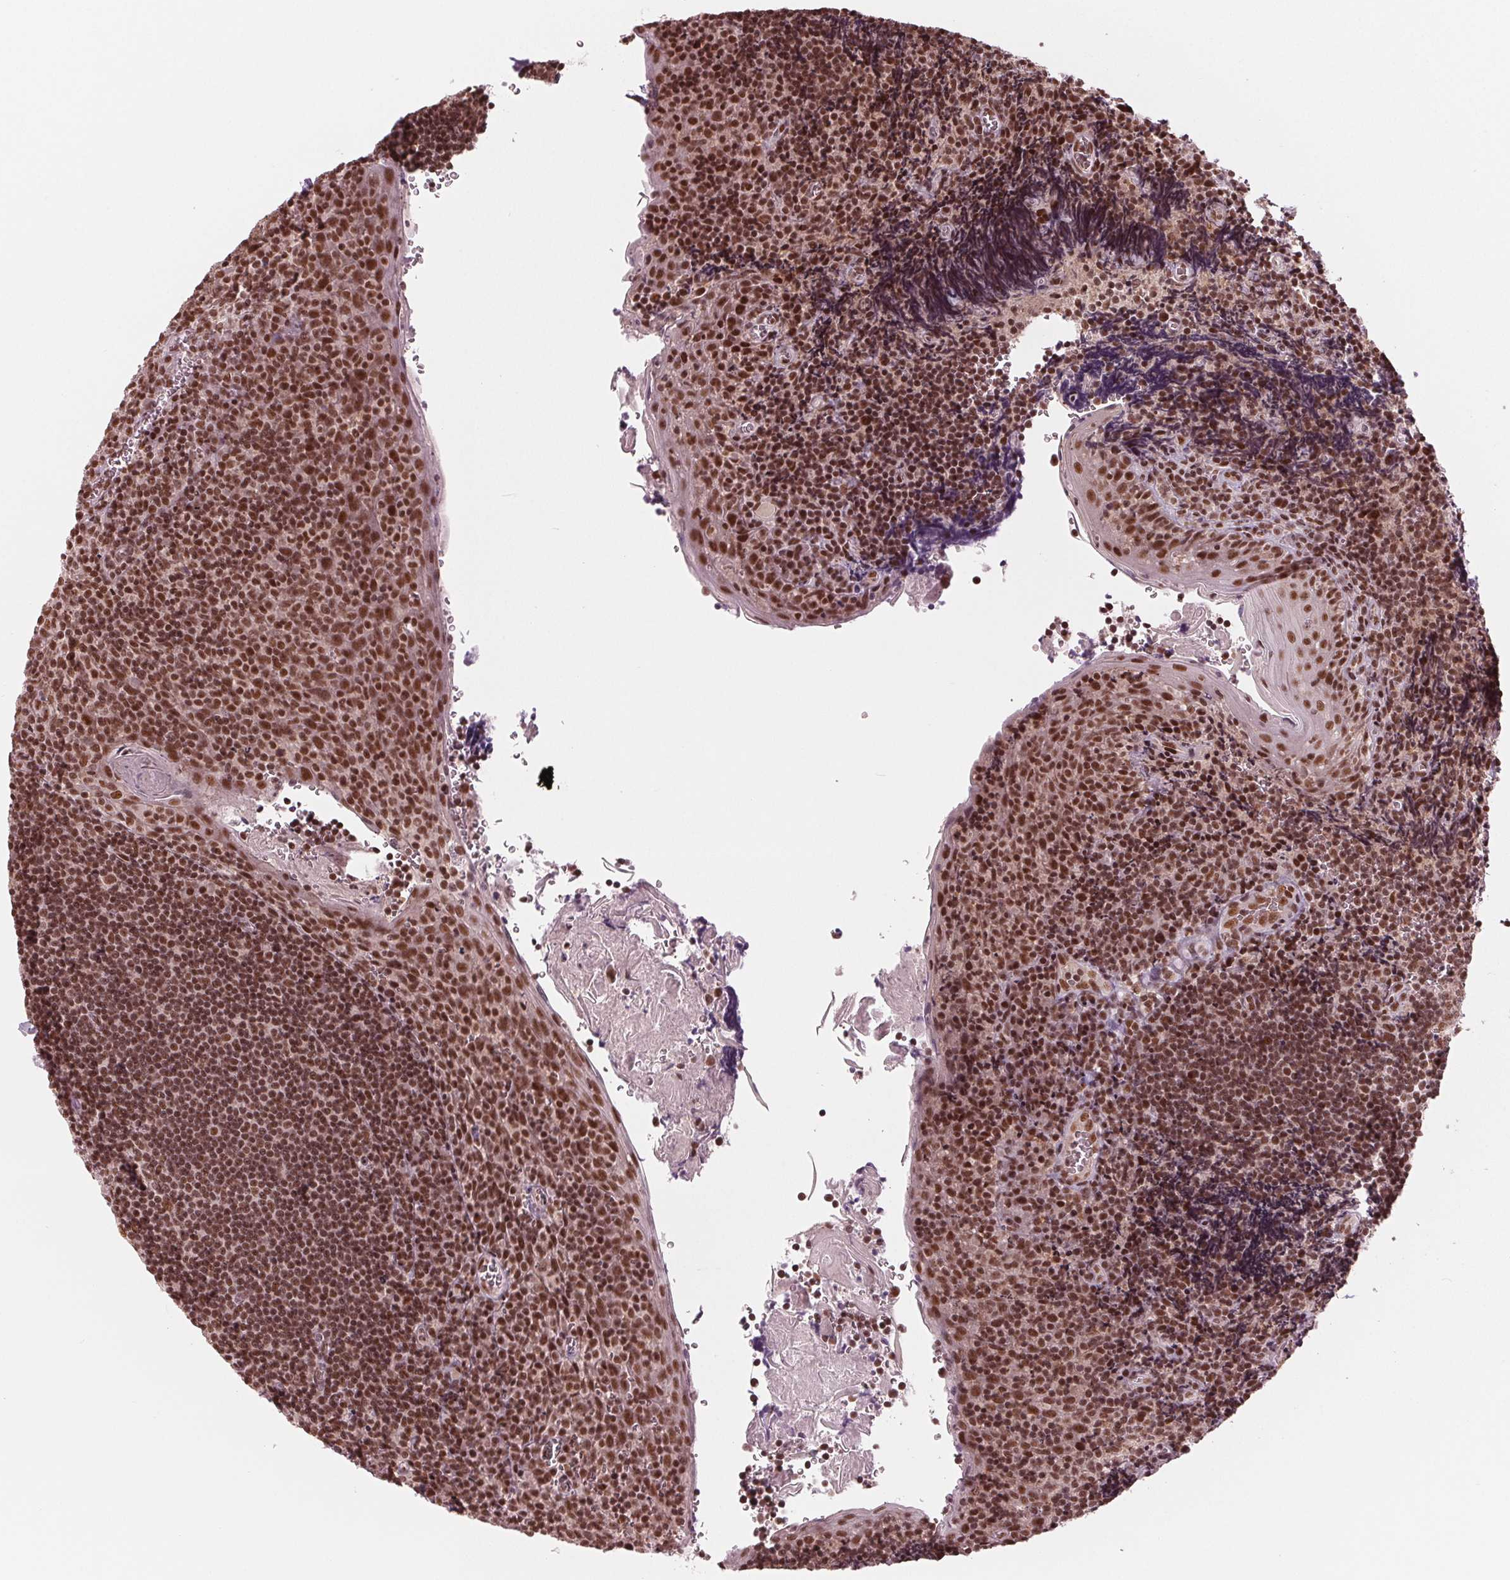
{"staining": {"intensity": "strong", "quantity": ">75%", "location": "nuclear"}, "tissue": "tonsil", "cell_type": "Germinal center cells", "image_type": "normal", "snomed": [{"axis": "morphology", "description": "Normal tissue, NOS"}, {"axis": "morphology", "description": "Inflammation, NOS"}, {"axis": "topography", "description": "Tonsil"}], "caption": "This micrograph exhibits IHC staining of normal tonsil, with high strong nuclear staining in about >75% of germinal center cells.", "gene": "LSM2", "patient": {"sex": "female", "age": 31}}